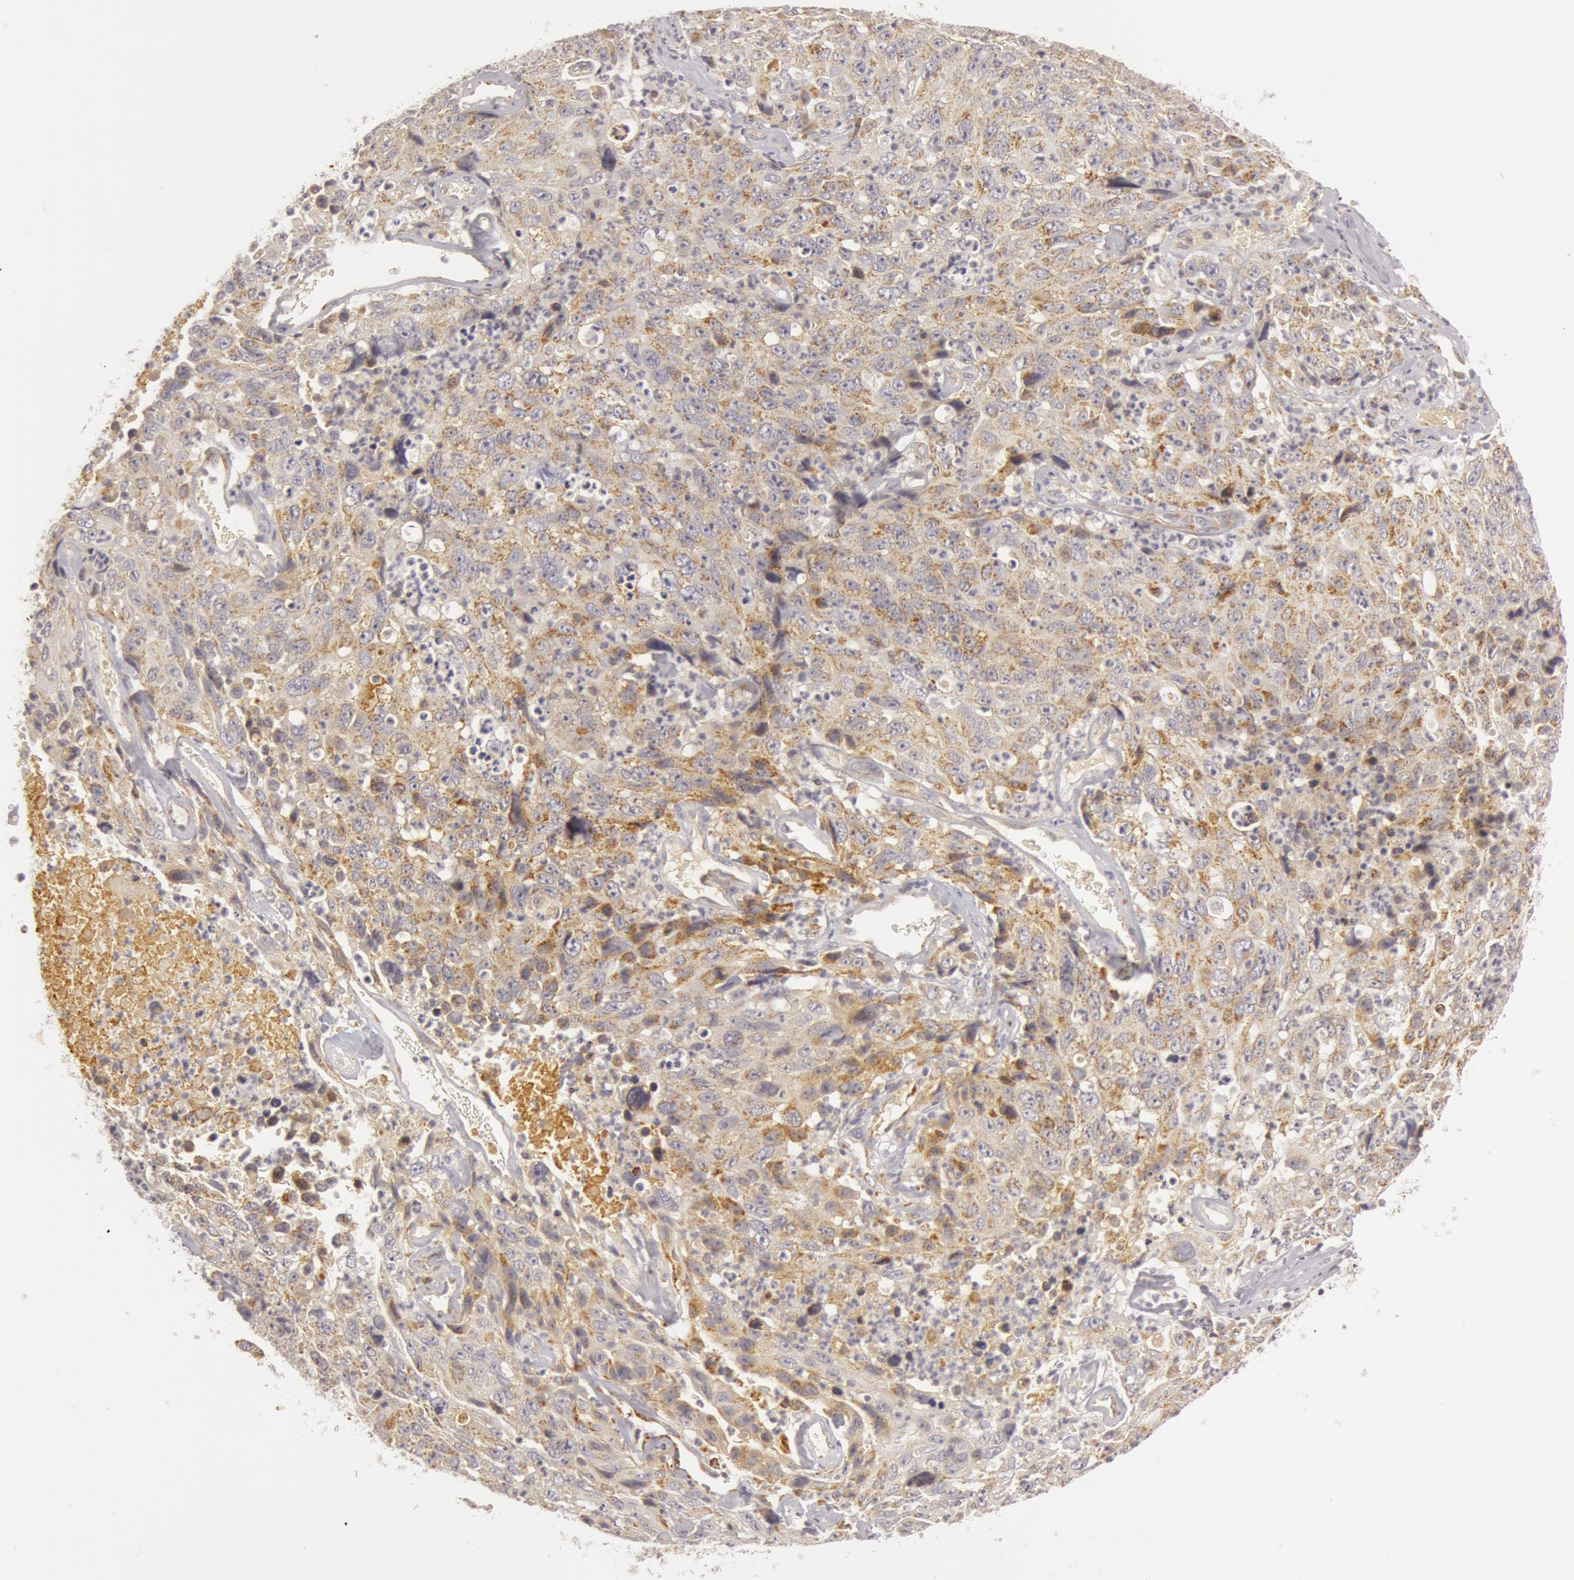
{"staining": {"intensity": "moderate", "quantity": "25%-75%", "location": "cytoplasmic/membranous"}, "tissue": "lung cancer", "cell_type": "Tumor cells", "image_type": "cancer", "snomed": [{"axis": "morphology", "description": "Squamous cell carcinoma, NOS"}, {"axis": "topography", "description": "Lung"}], "caption": "Lung cancer was stained to show a protein in brown. There is medium levels of moderate cytoplasmic/membranous expression in about 25%-75% of tumor cells.", "gene": "C7", "patient": {"sex": "male", "age": 64}}